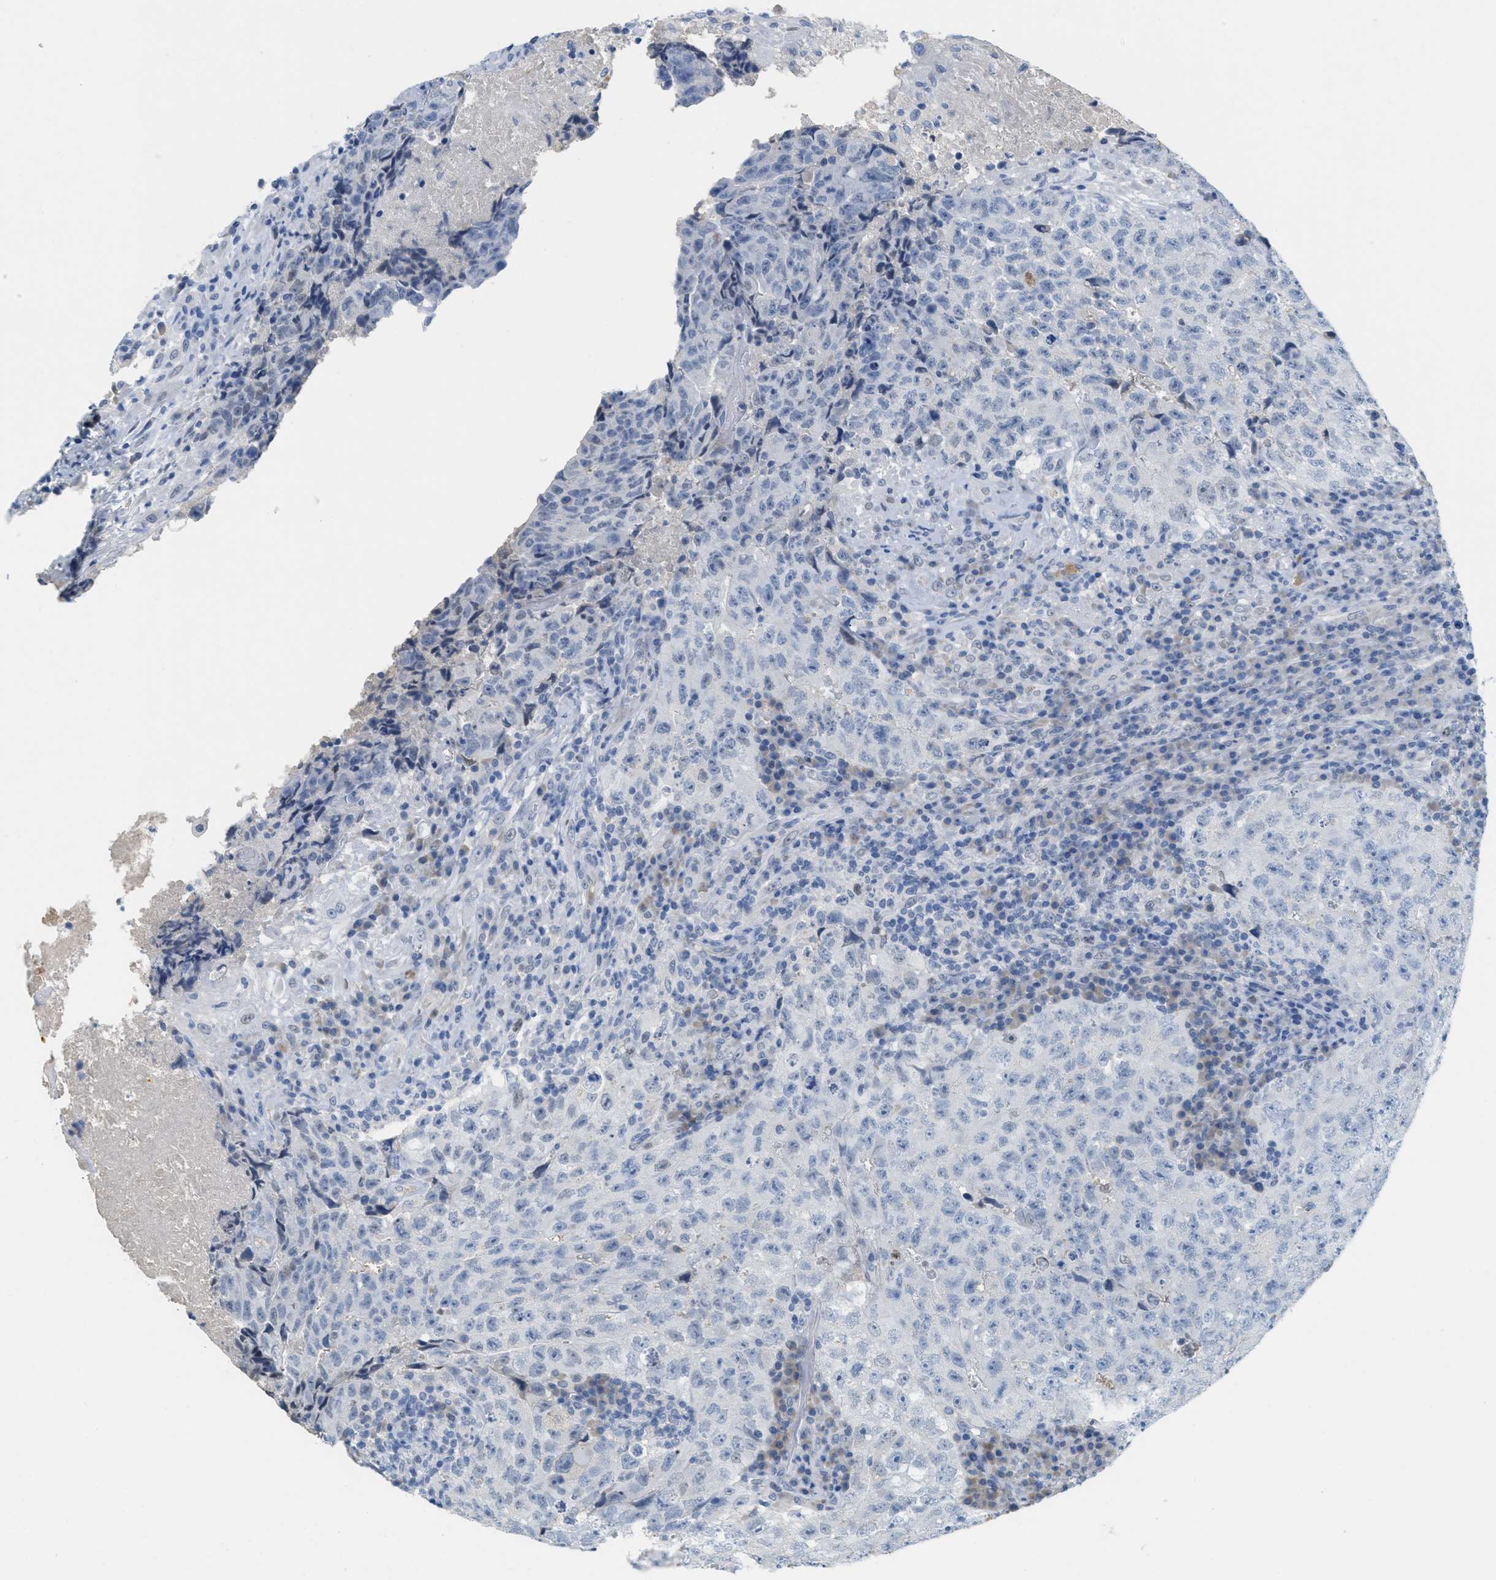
{"staining": {"intensity": "negative", "quantity": "none", "location": "none"}, "tissue": "testis cancer", "cell_type": "Tumor cells", "image_type": "cancer", "snomed": [{"axis": "morphology", "description": "Necrosis, NOS"}, {"axis": "morphology", "description": "Carcinoma, Embryonal, NOS"}, {"axis": "topography", "description": "Testis"}], "caption": "Immunohistochemical staining of testis cancer shows no significant staining in tumor cells. (DAB (3,3'-diaminobenzidine) IHC, high magnification).", "gene": "HSF2", "patient": {"sex": "male", "age": 19}}